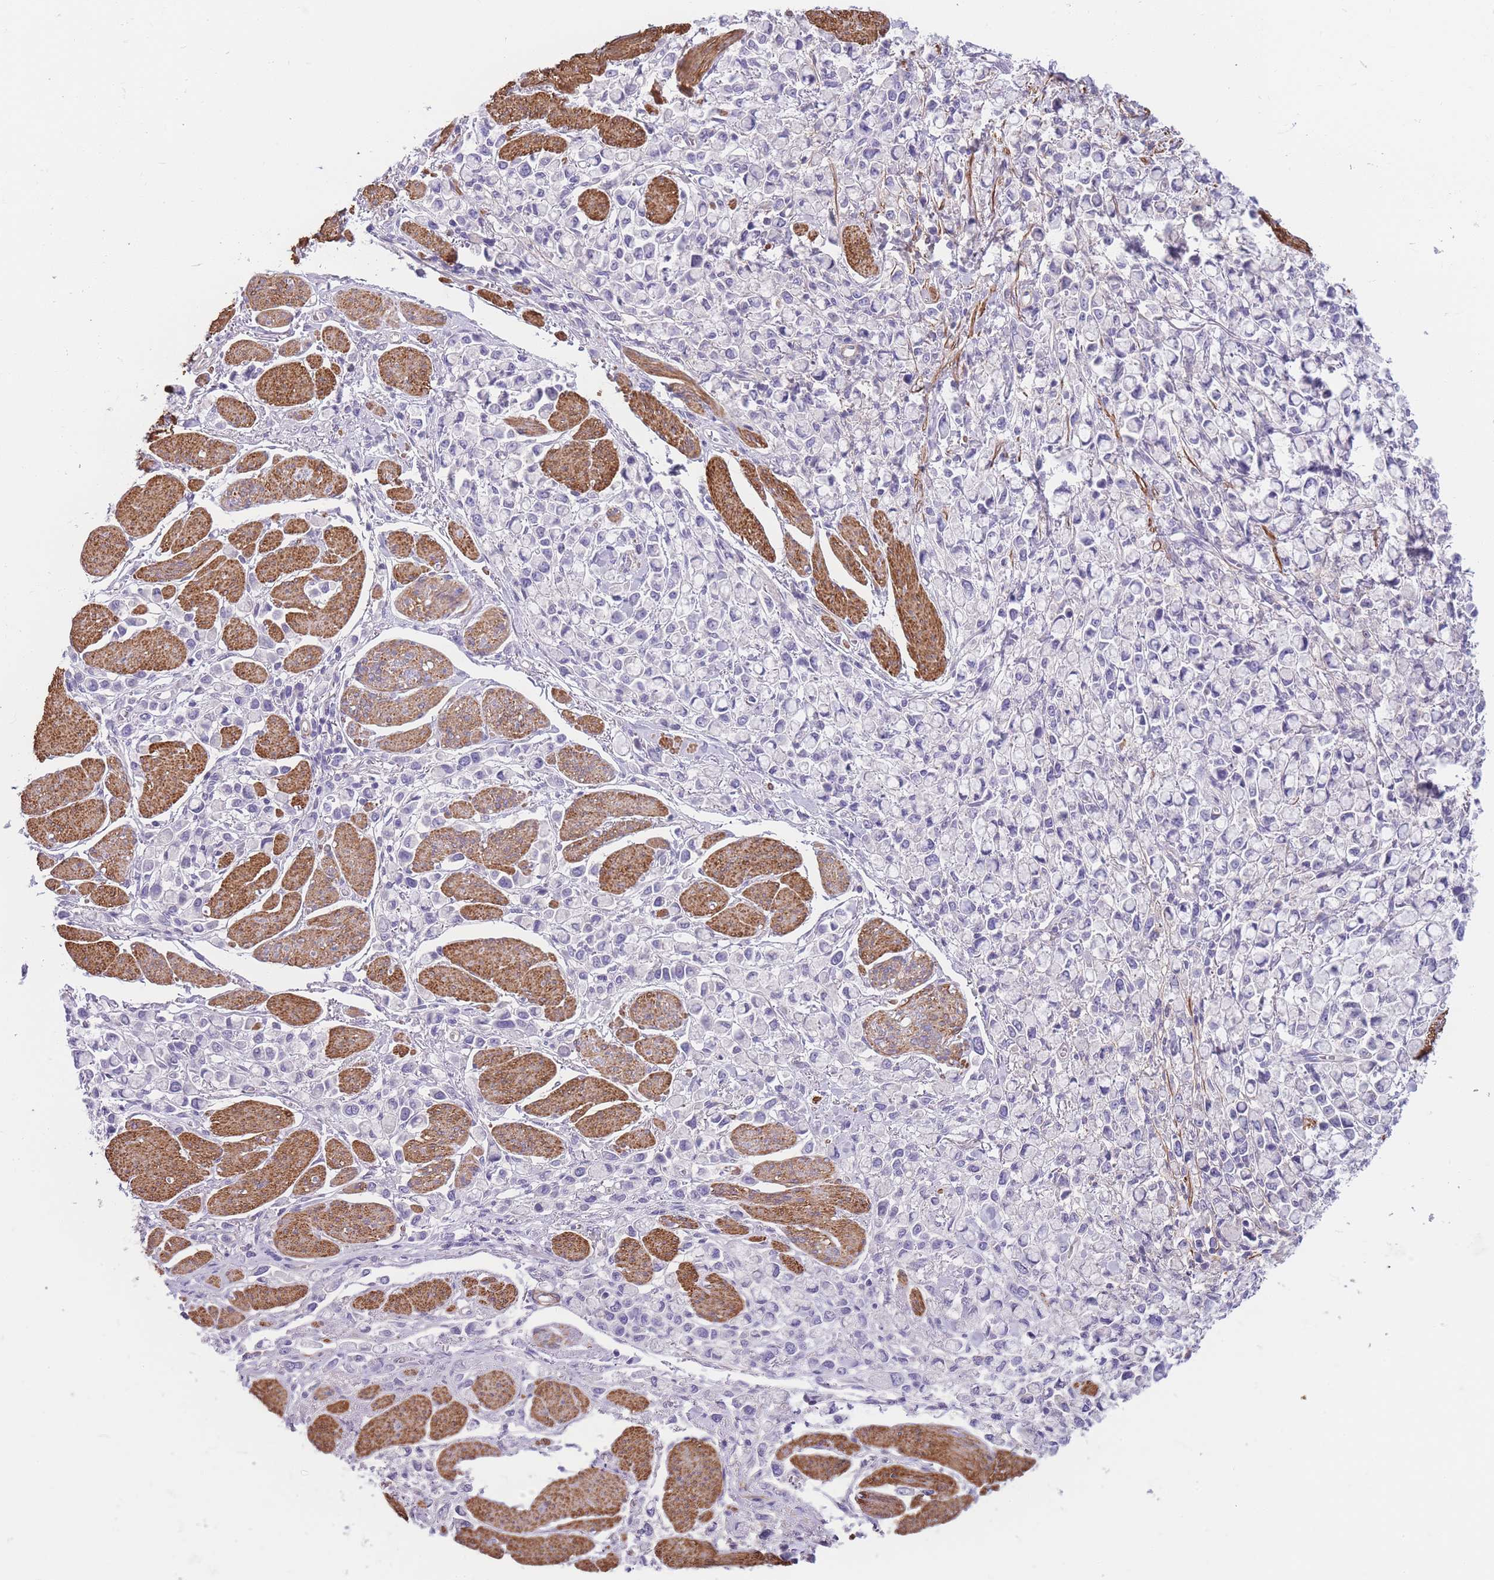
{"staining": {"intensity": "negative", "quantity": "none", "location": "none"}, "tissue": "stomach cancer", "cell_type": "Tumor cells", "image_type": "cancer", "snomed": [{"axis": "morphology", "description": "Adenocarcinoma, NOS"}, {"axis": "topography", "description": "Stomach"}], "caption": "The photomicrograph displays no staining of tumor cells in stomach cancer (adenocarcinoma).", "gene": "FAM124A", "patient": {"sex": "female", "age": 81}}